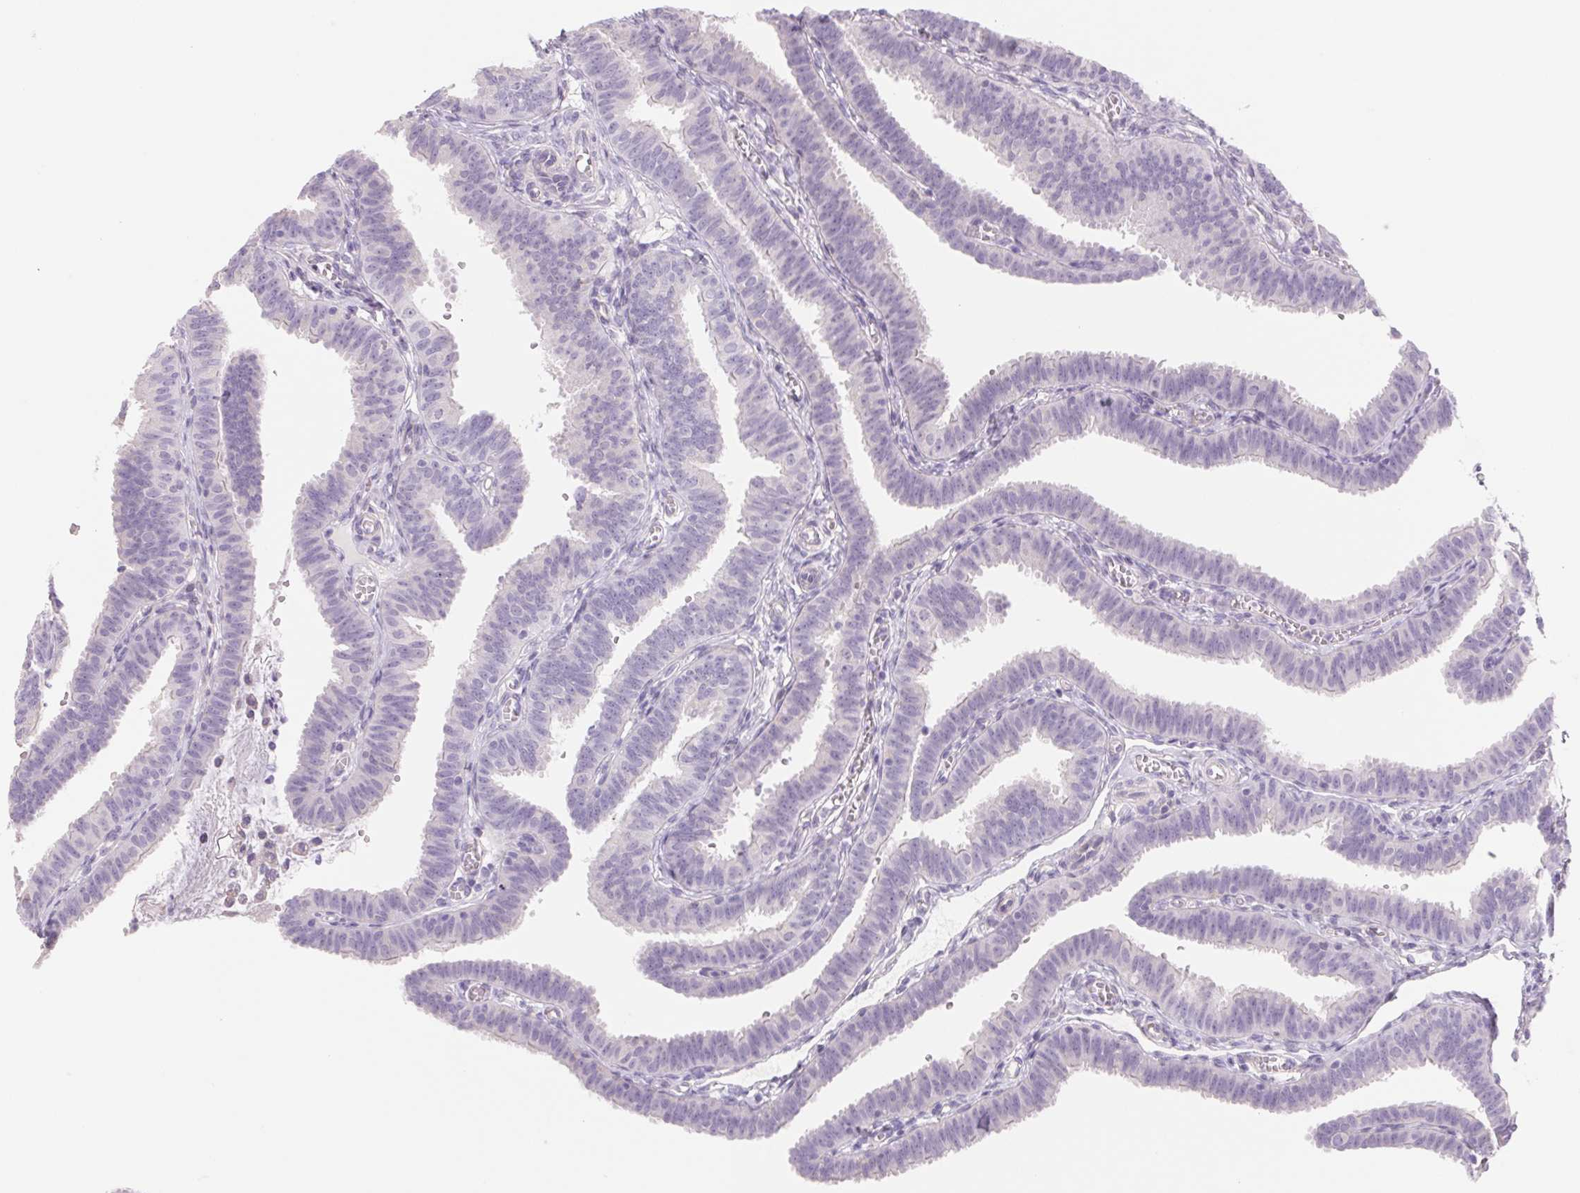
{"staining": {"intensity": "negative", "quantity": "none", "location": "none"}, "tissue": "fallopian tube", "cell_type": "Glandular cells", "image_type": "normal", "snomed": [{"axis": "morphology", "description": "Normal tissue, NOS"}, {"axis": "topography", "description": "Fallopian tube"}], "caption": "There is no significant expression in glandular cells of fallopian tube. (Stains: DAB immunohistochemistry (IHC) with hematoxylin counter stain, Microscopy: brightfield microscopy at high magnification).", "gene": "CTNND2", "patient": {"sex": "female", "age": 25}}